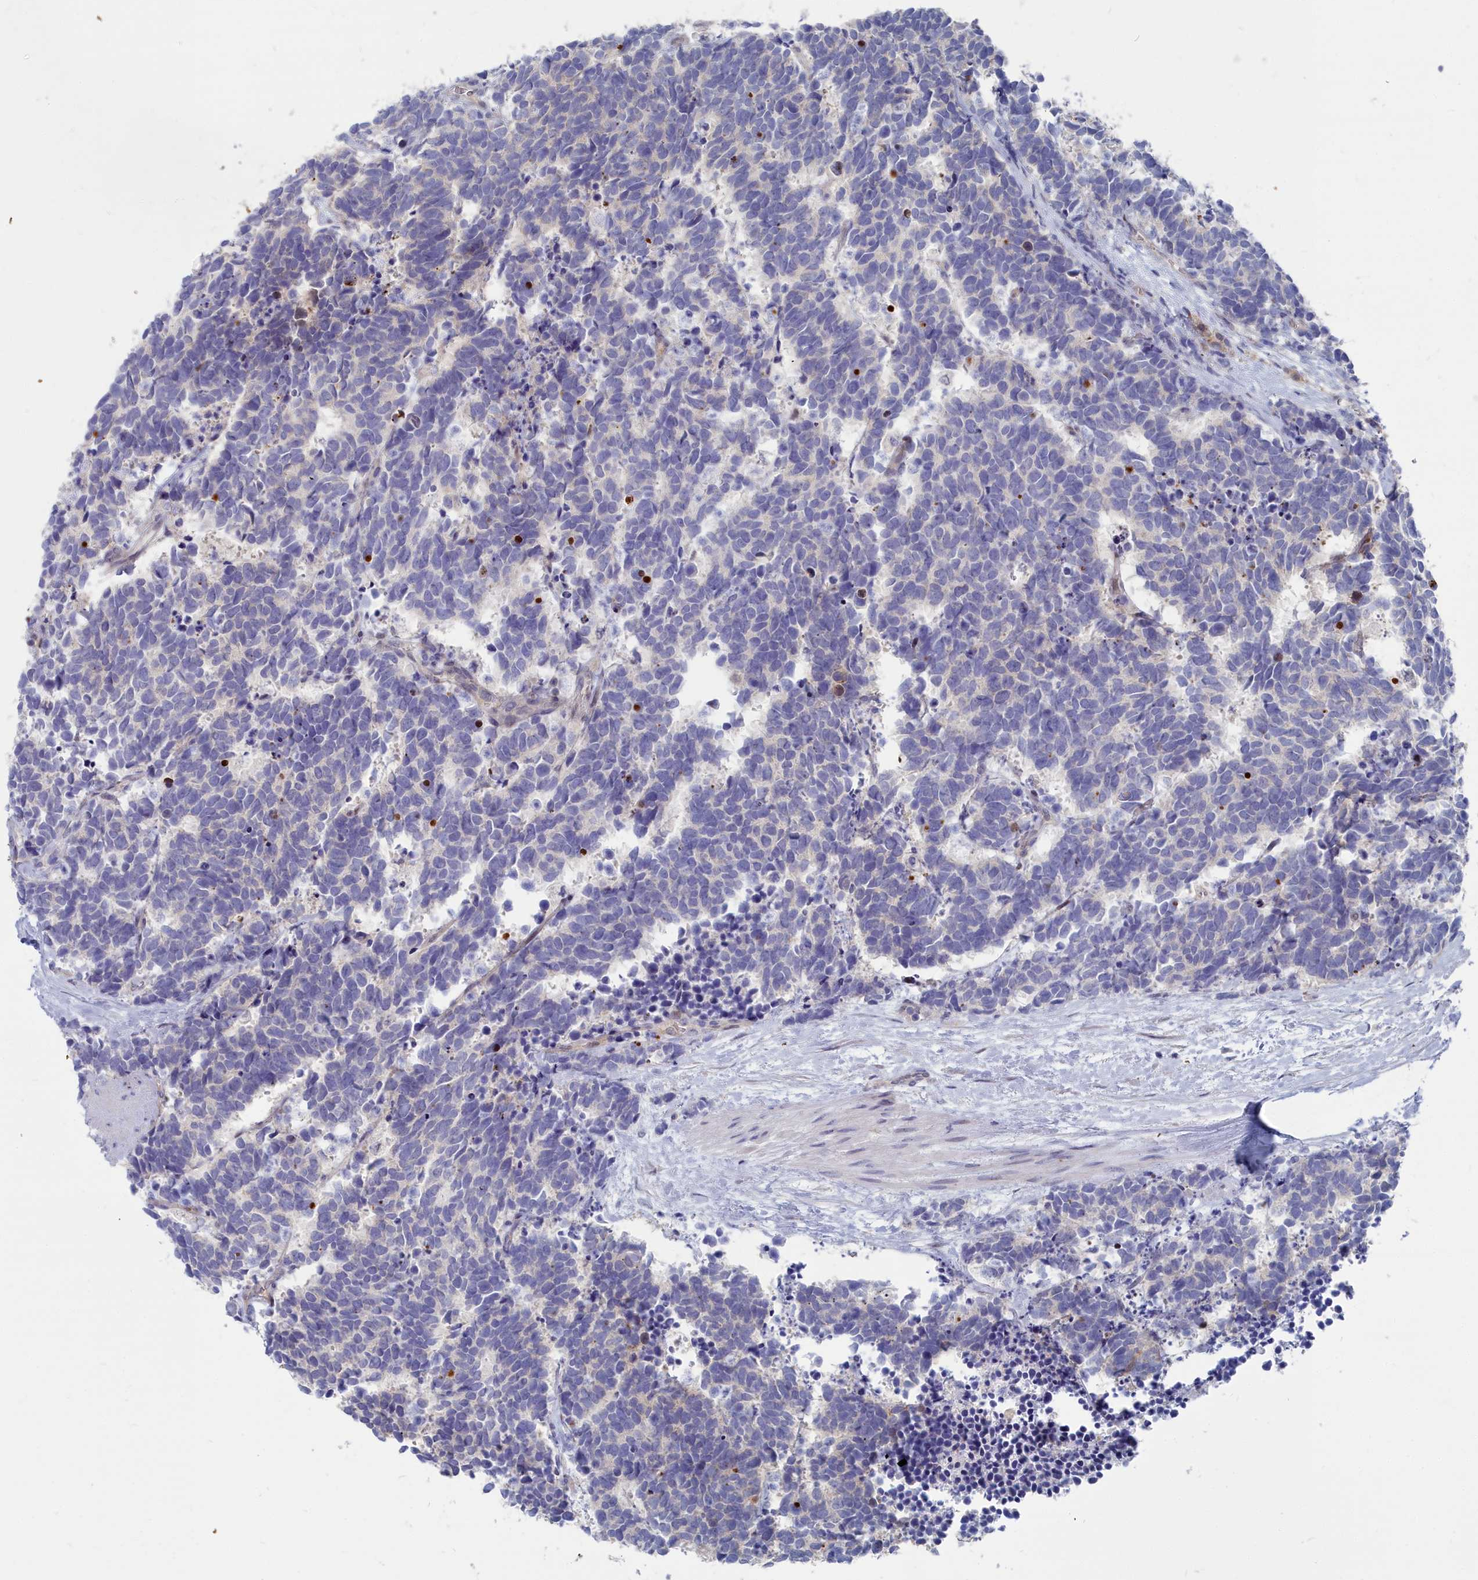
{"staining": {"intensity": "negative", "quantity": "none", "location": "none"}, "tissue": "carcinoid", "cell_type": "Tumor cells", "image_type": "cancer", "snomed": [{"axis": "morphology", "description": "Carcinoma, NOS"}, {"axis": "morphology", "description": "Carcinoid, malignant, NOS"}, {"axis": "topography", "description": "Prostate"}], "caption": "Carcinoma was stained to show a protein in brown. There is no significant staining in tumor cells.", "gene": "RPS27A", "patient": {"sex": "male", "age": 57}}